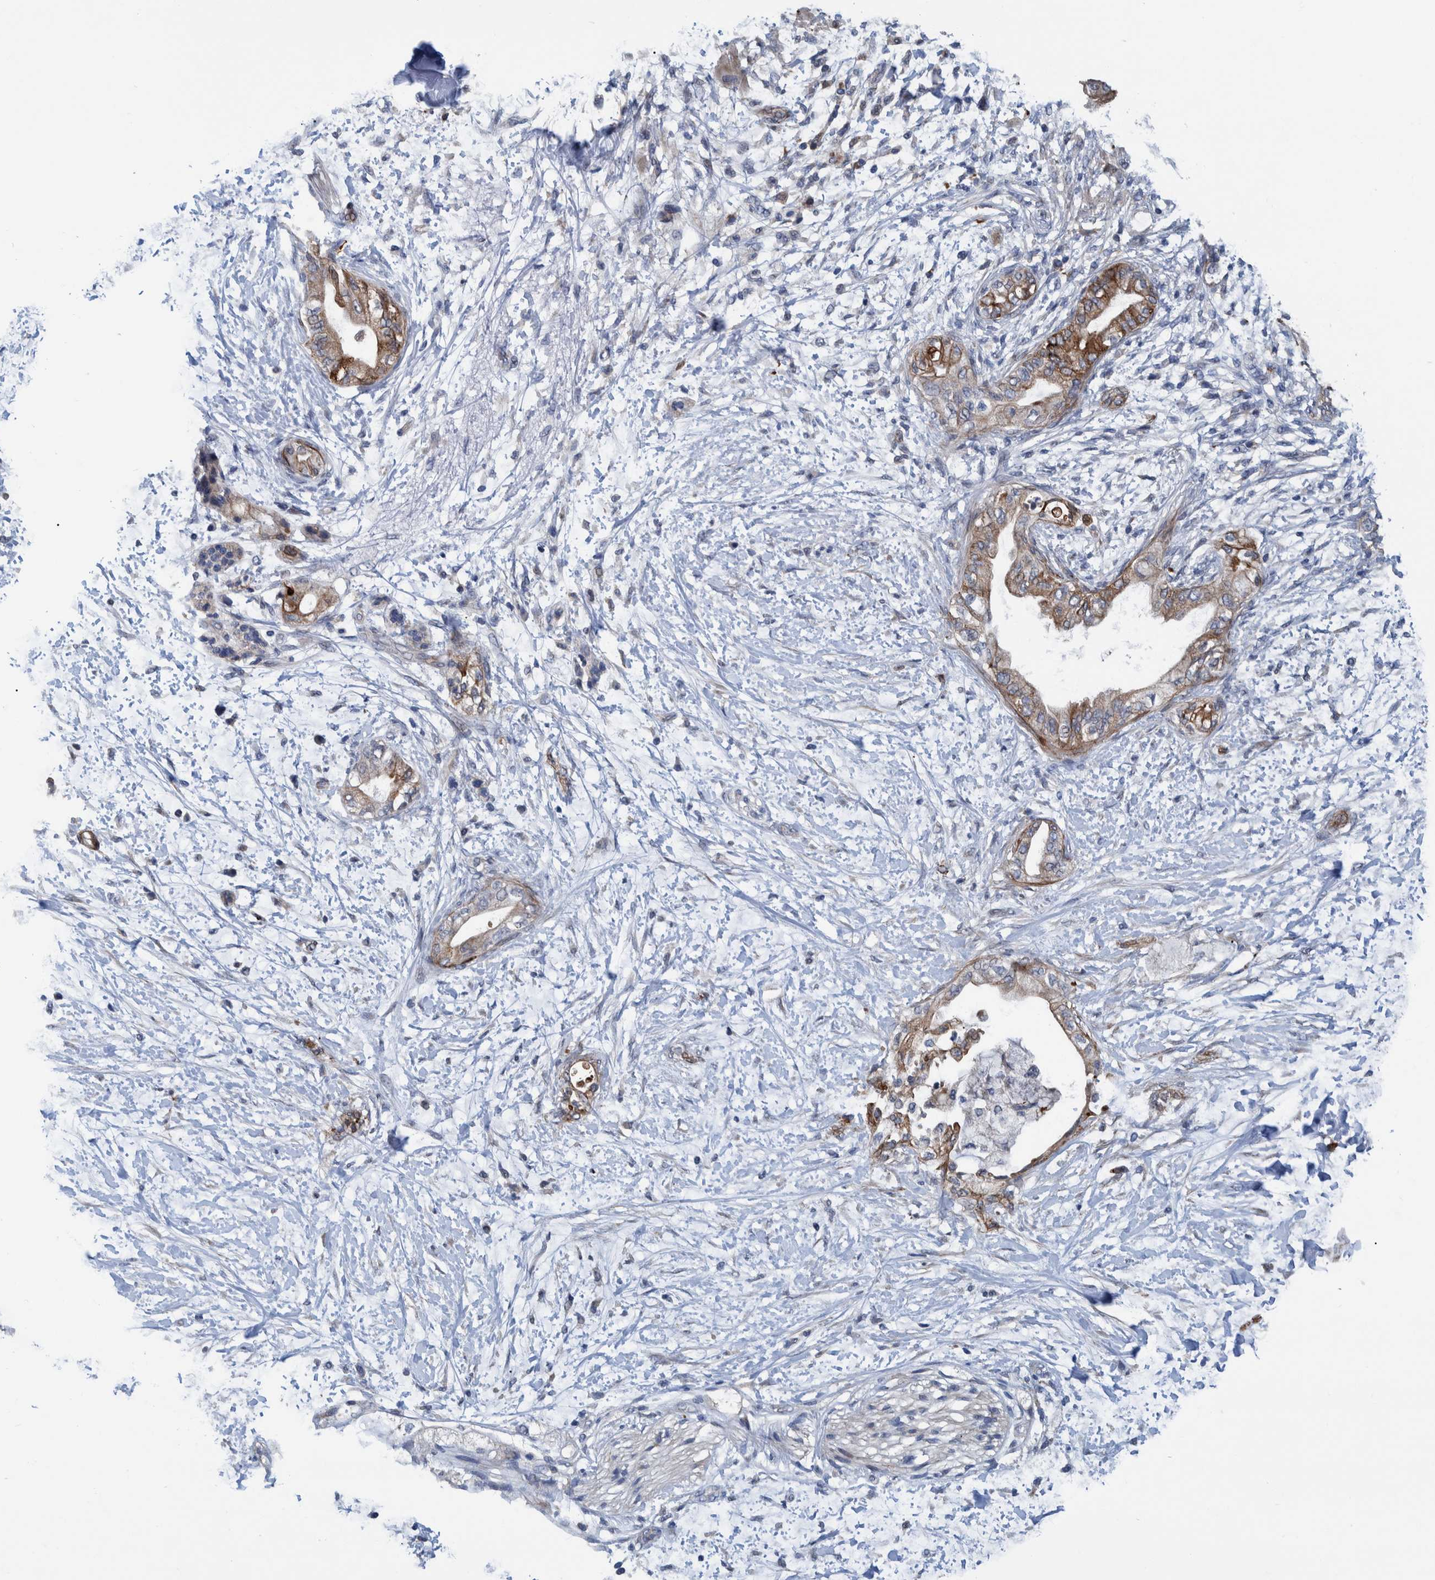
{"staining": {"intensity": "negative", "quantity": "none", "location": "none"}, "tissue": "adipose tissue", "cell_type": "Adipocytes", "image_type": "normal", "snomed": [{"axis": "morphology", "description": "Normal tissue, NOS"}, {"axis": "morphology", "description": "Adenocarcinoma, NOS"}, {"axis": "topography", "description": "Duodenum"}, {"axis": "topography", "description": "Peripheral nerve tissue"}], "caption": "Immunohistochemical staining of benign adipose tissue demonstrates no significant expression in adipocytes.", "gene": "MKS1", "patient": {"sex": "female", "age": 60}}